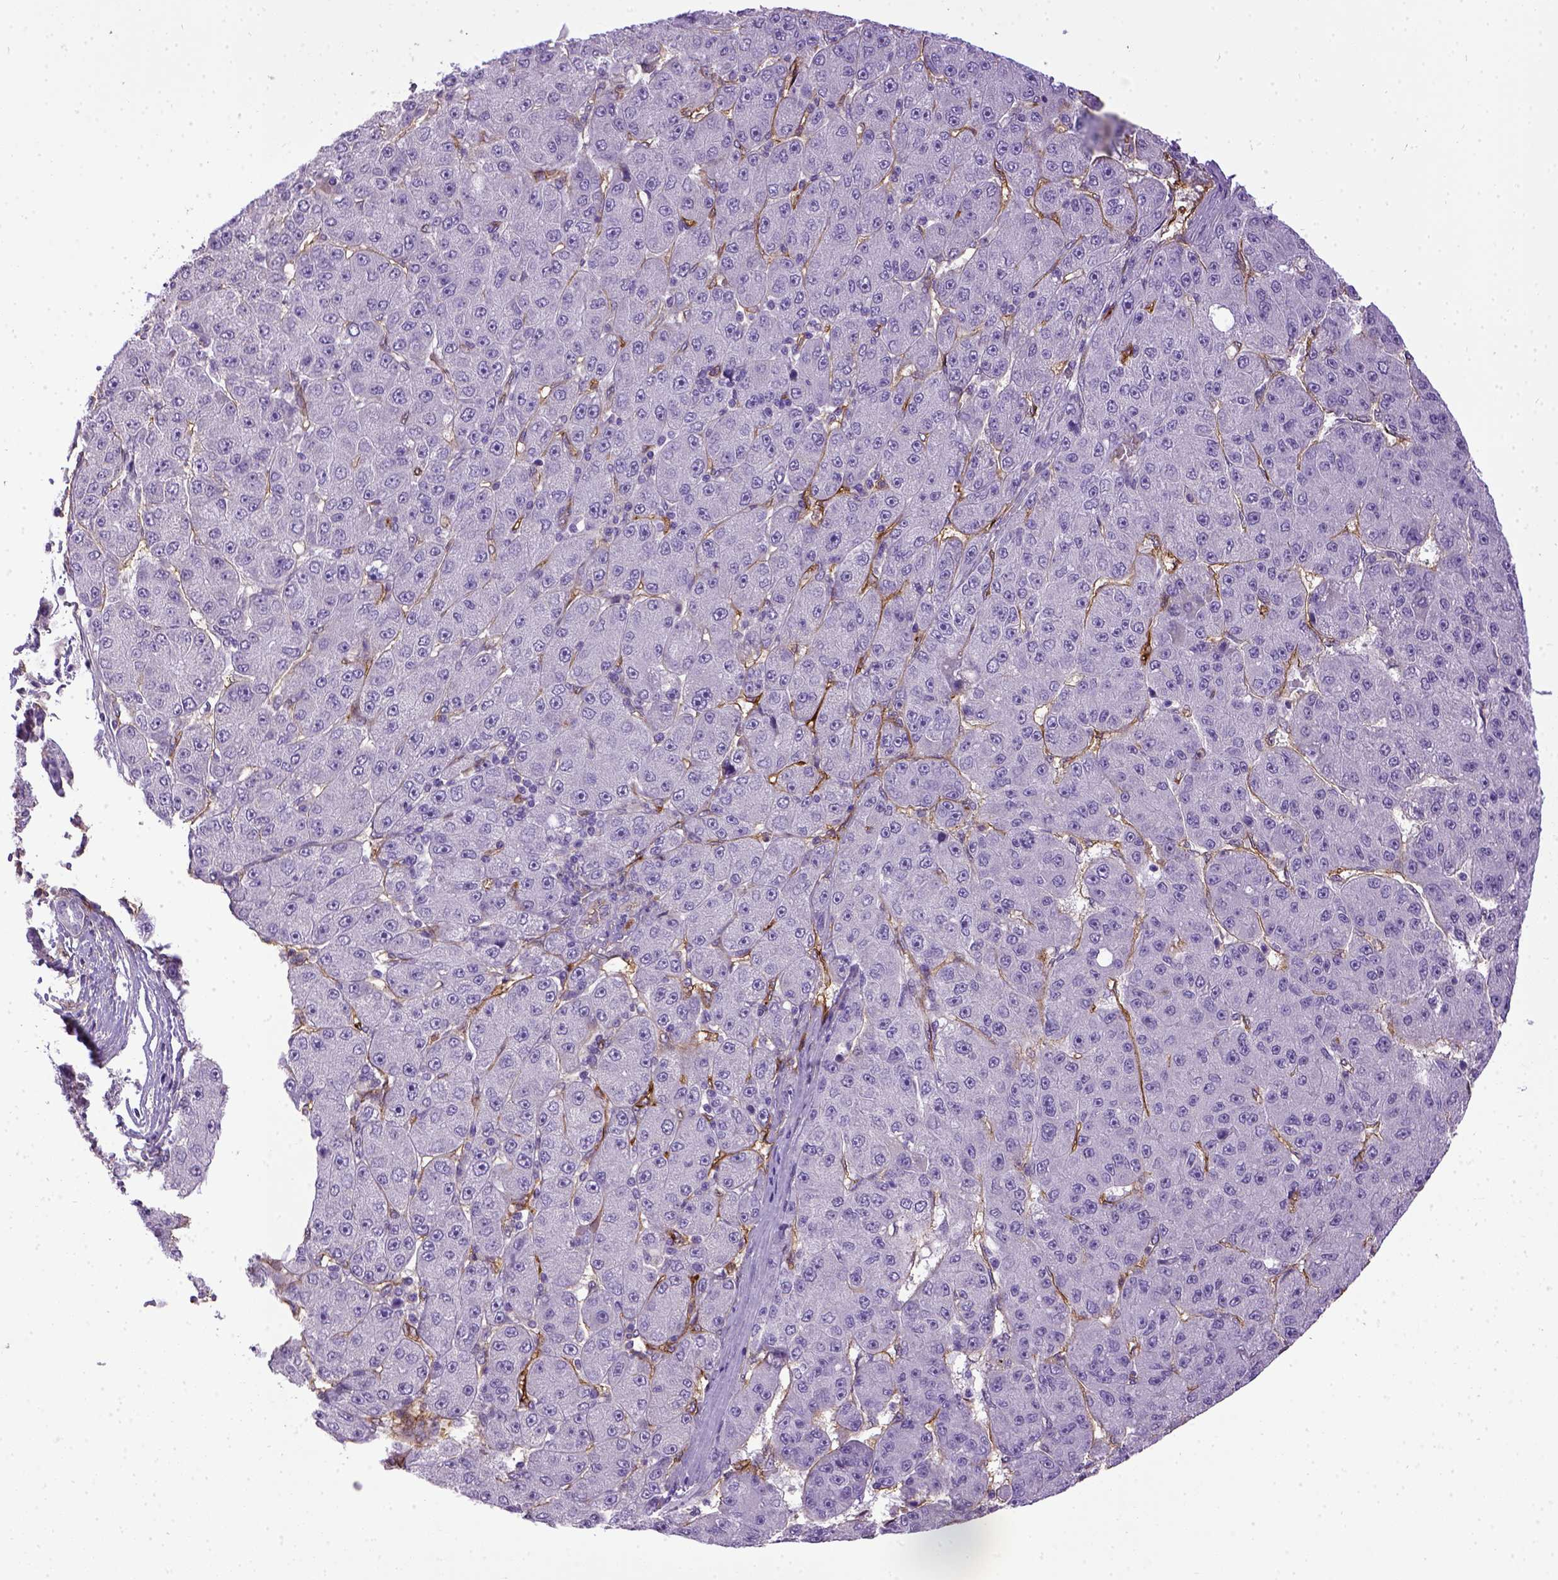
{"staining": {"intensity": "negative", "quantity": "none", "location": "none"}, "tissue": "liver cancer", "cell_type": "Tumor cells", "image_type": "cancer", "snomed": [{"axis": "morphology", "description": "Carcinoma, Hepatocellular, NOS"}, {"axis": "topography", "description": "Liver"}], "caption": "Immunohistochemistry (IHC) photomicrograph of neoplastic tissue: human liver cancer (hepatocellular carcinoma) stained with DAB (3,3'-diaminobenzidine) demonstrates no significant protein positivity in tumor cells. Brightfield microscopy of immunohistochemistry stained with DAB (3,3'-diaminobenzidine) (brown) and hematoxylin (blue), captured at high magnification.", "gene": "ENG", "patient": {"sex": "male", "age": 67}}